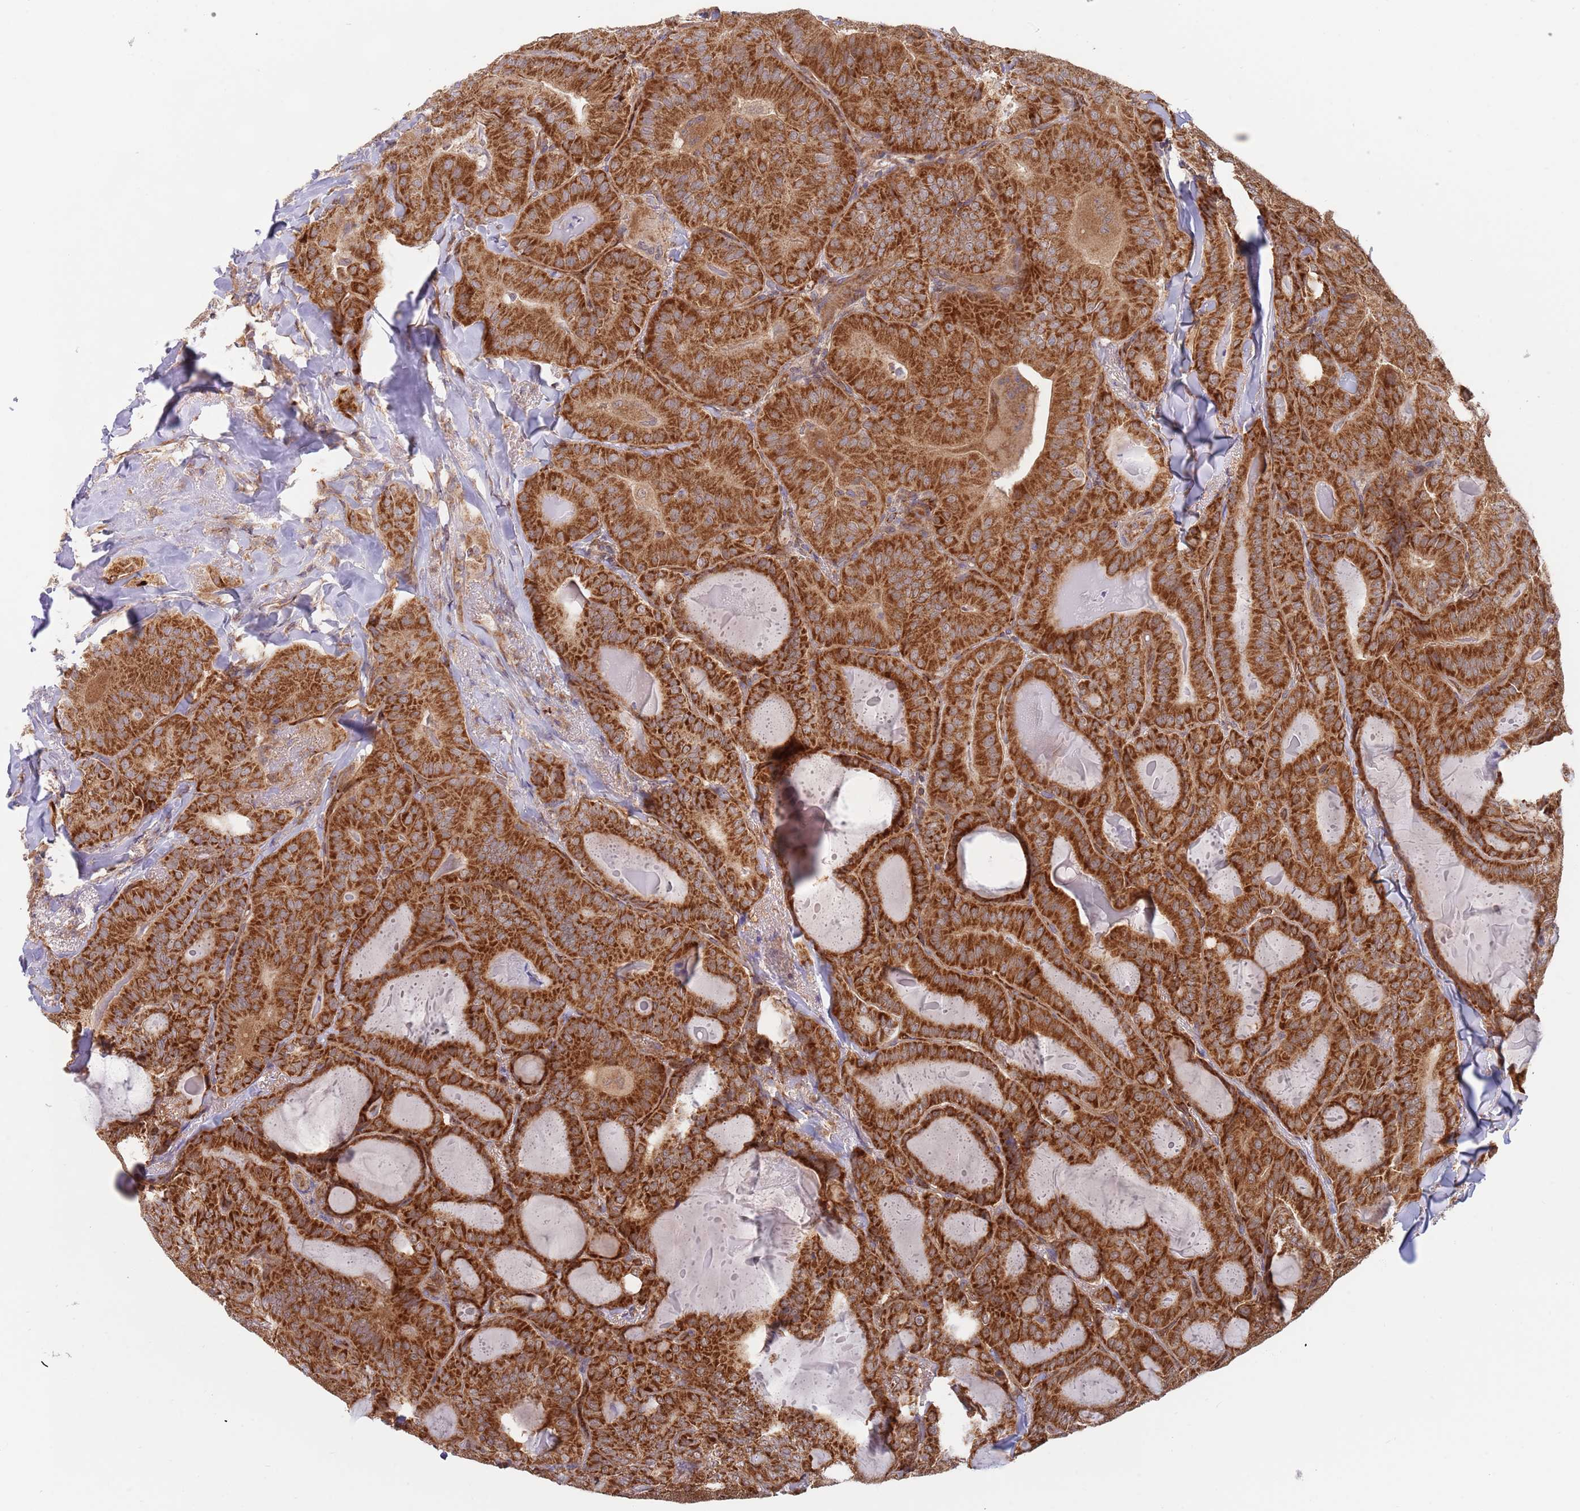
{"staining": {"intensity": "strong", "quantity": ">75%", "location": "cytoplasmic/membranous"}, "tissue": "thyroid cancer", "cell_type": "Tumor cells", "image_type": "cancer", "snomed": [{"axis": "morphology", "description": "Papillary adenocarcinoma, NOS"}, {"axis": "topography", "description": "Thyroid gland"}], "caption": "Human thyroid papillary adenocarcinoma stained with a protein marker exhibits strong staining in tumor cells.", "gene": "GUK1", "patient": {"sex": "female", "age": 68}}